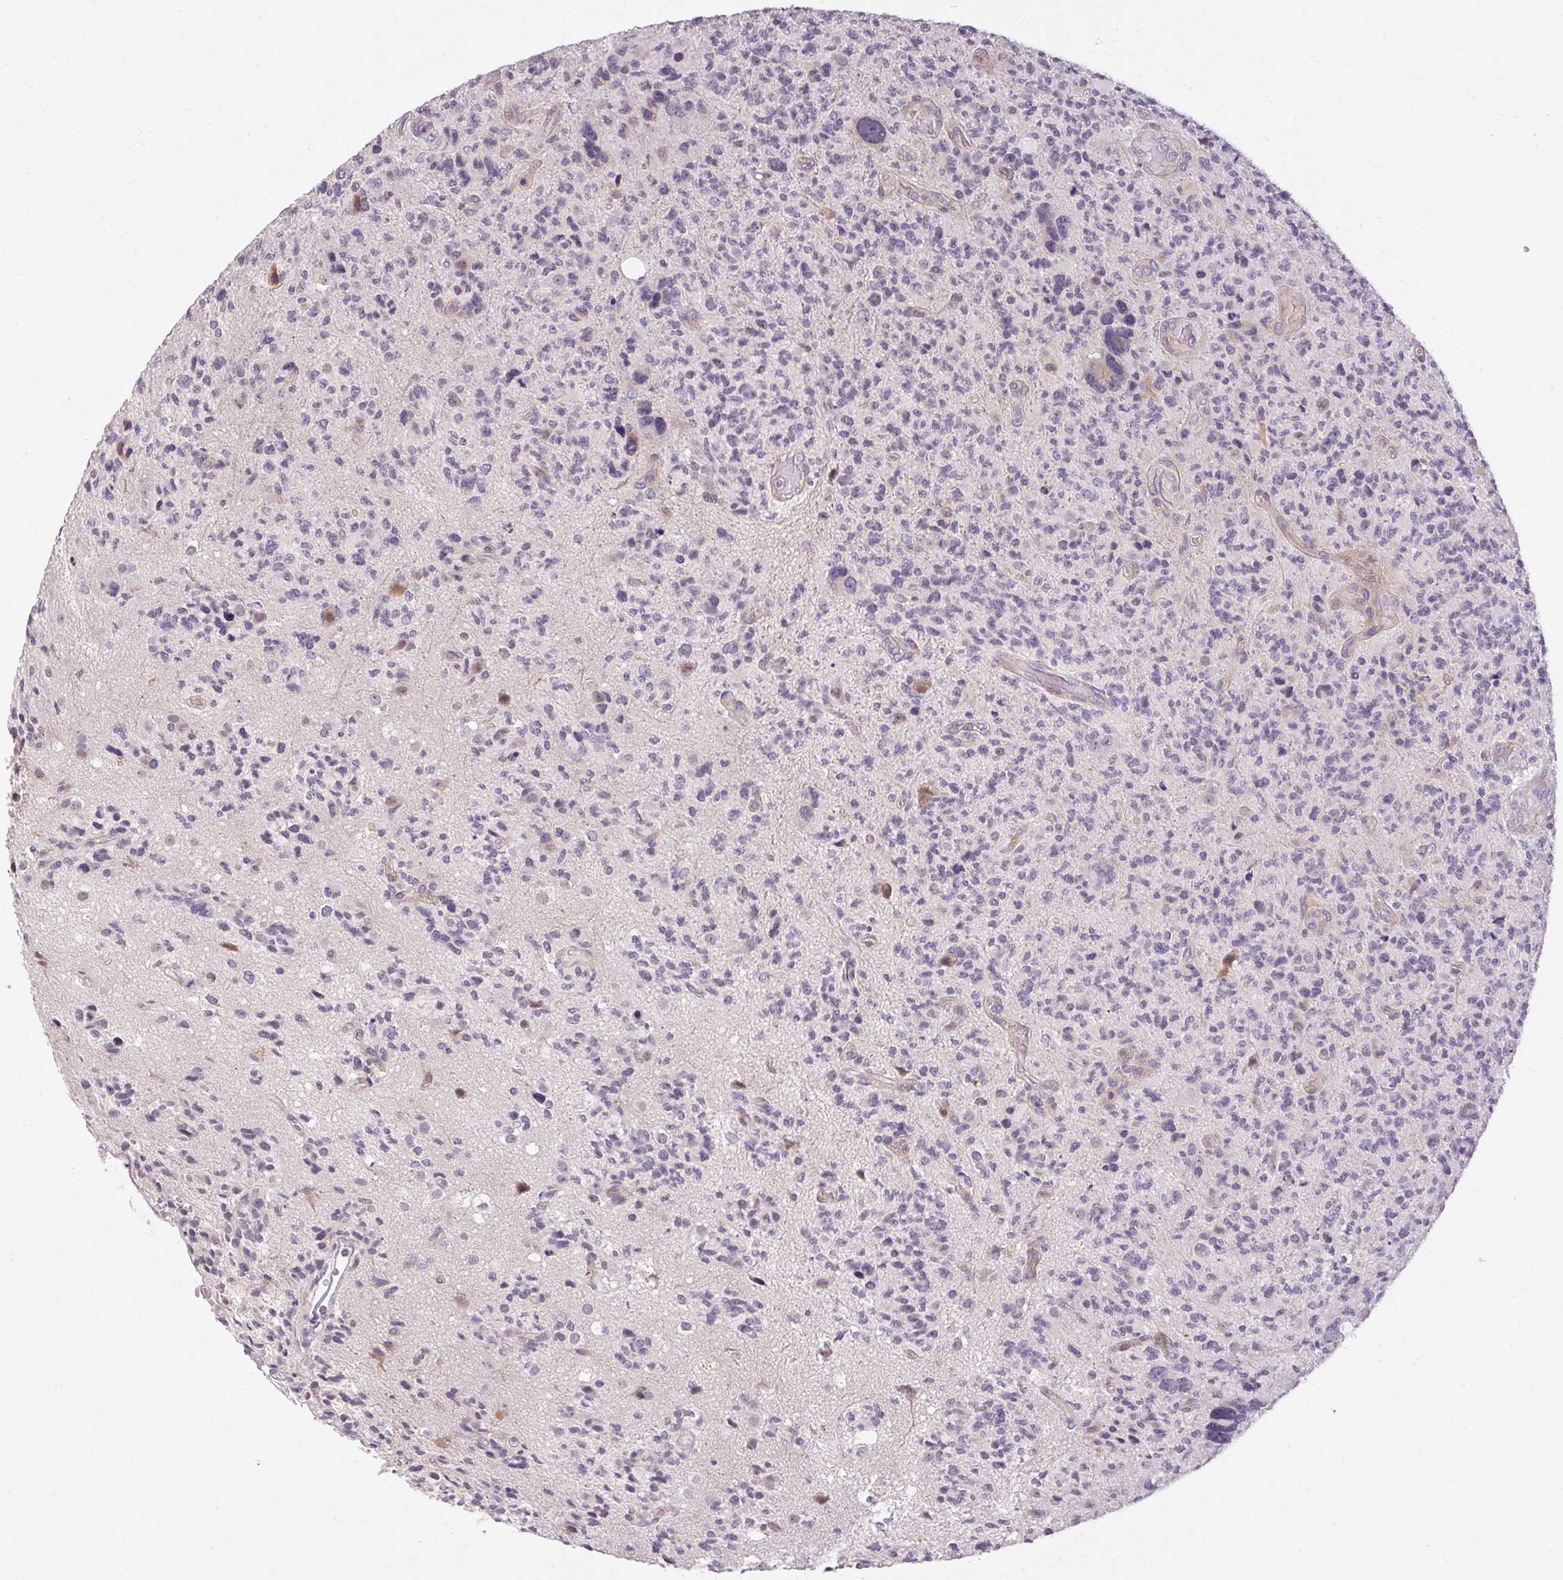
{"staining": {"intensity": "negative", "quantity": "none", "location": "none"}, "tissue": "glioma", "cell_type": "Tumor cells", "image_type": "cancer", "snomed": [{"axis": "morphology", "description": "Glioma, malignant, High grade"}, {"axis": "topography", "description": "Brain"}], "caption": "Protein analysis of glioma exhibits no significant staining in tumor cells.", "gene": "TMEM52B", "patient": {"sex": "female", "age": 71}}